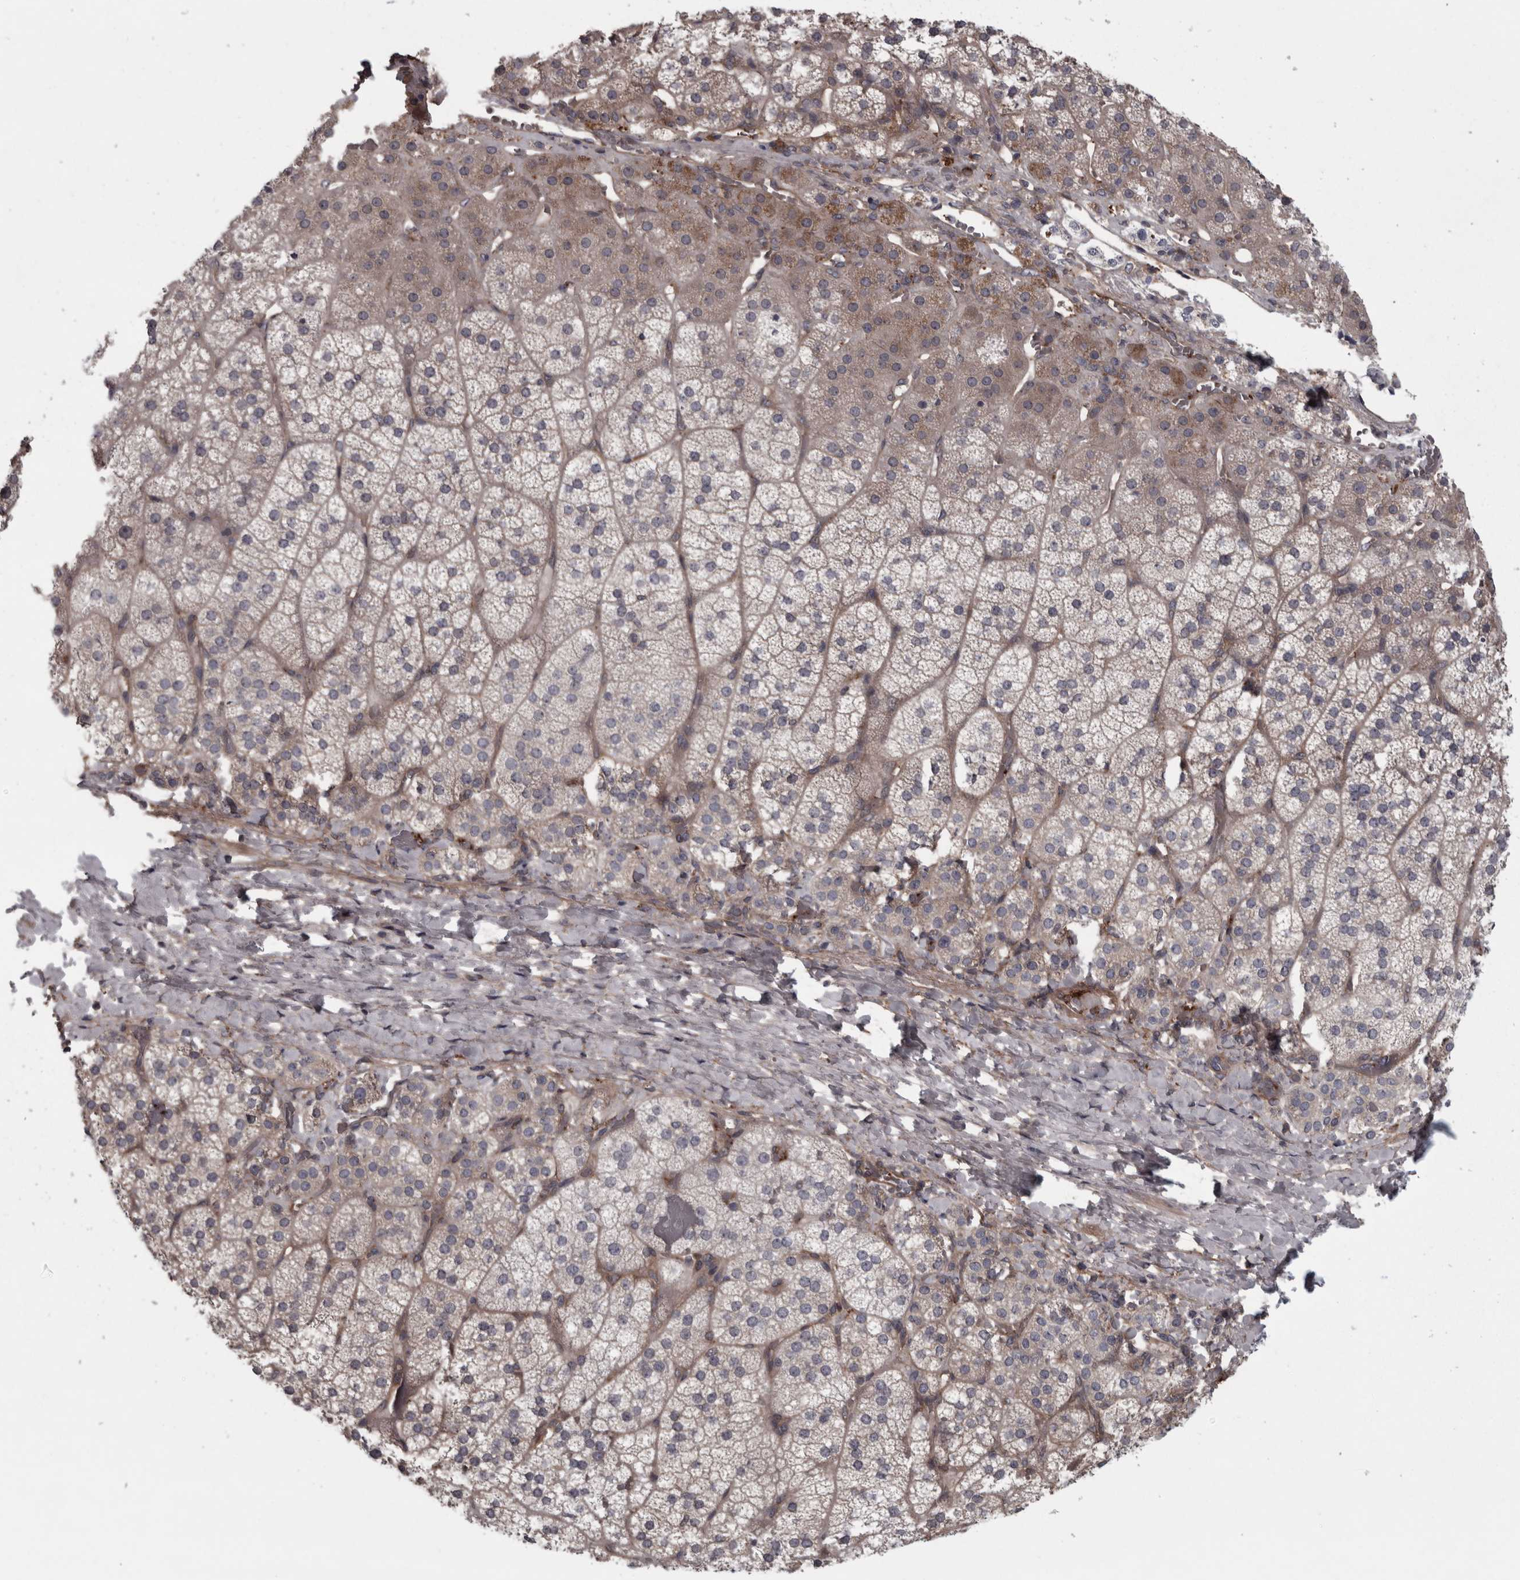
{"staining": {"intensity": "weak", "quantity": ">75%", "location": "cytoplasmic/membranous"}, "tissue": "adrenal gland", "cell_type": "Glandular cells", "image_type": "normal", "snomed": [{"axis": "morphology", "description": "Normal tissue, NOS"}, {"axis": "topography", "description": "Adrenal gland"}], "caption": "Immunohistochemical staining of normal human adrenal gland shows weak cytoplasmic/membranous protein staining in approximately >75% of glandular cells.", "gene": "RSU1", "patient": {"sex": "female", "age": 44}}